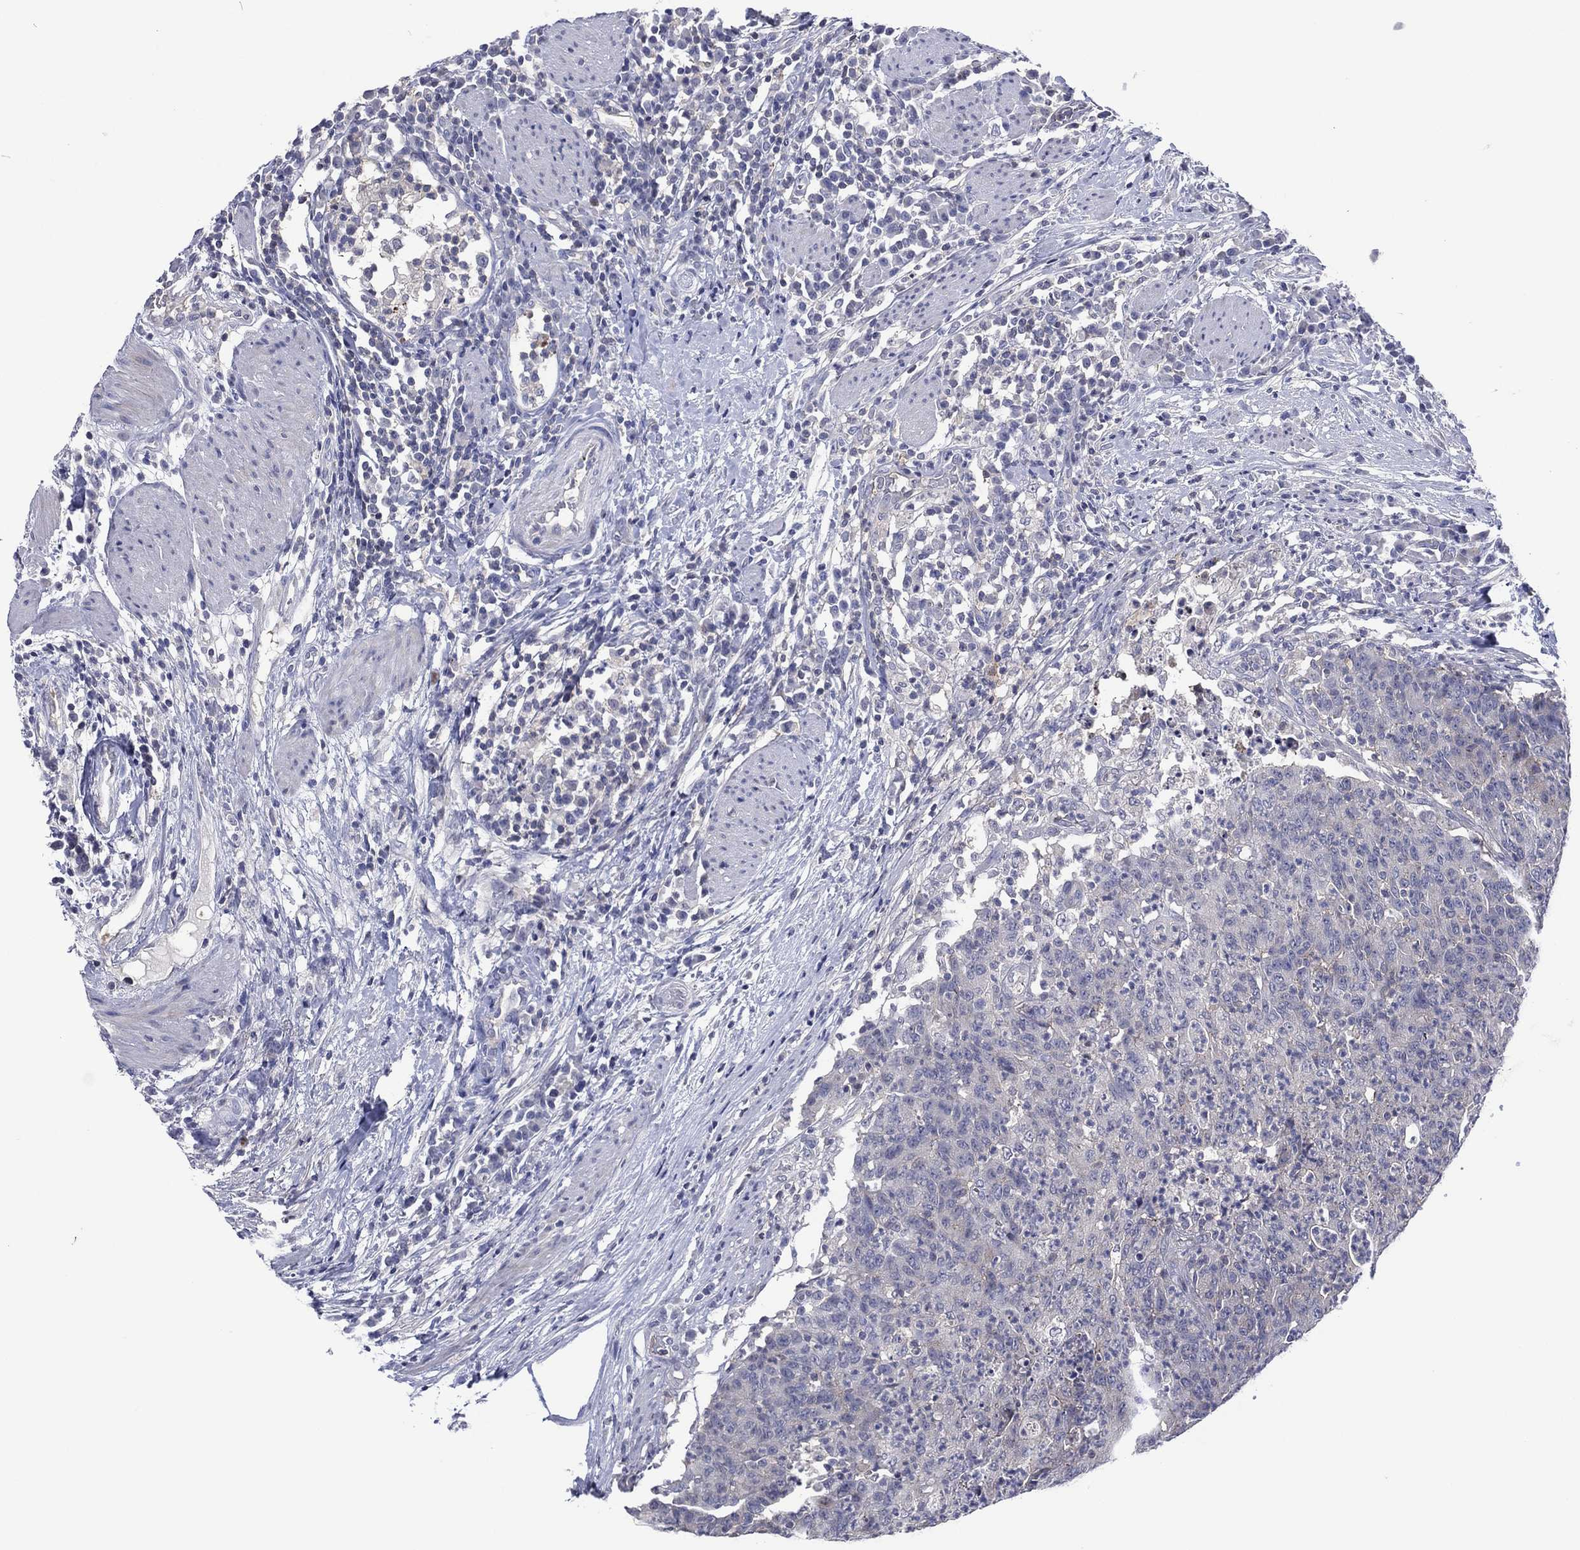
{"staining": {"intensity": "negative", "quantity": "none", "location": "none"}, "tissue": "colorectal cancer", "cell_type": "Tumor cells", "image_type": "cancer", "snomed": [{"axis": "morphology", "description": "Adenocarcinoma, NOS"}, {"axis": "topography", "description": "Colon"}], "caption": "Tumor cells are negative for brown protein staining in colorectal adenocarcinoma.", "gene": "TRIM31", "patient": {"sex": "male", "age": 70}}